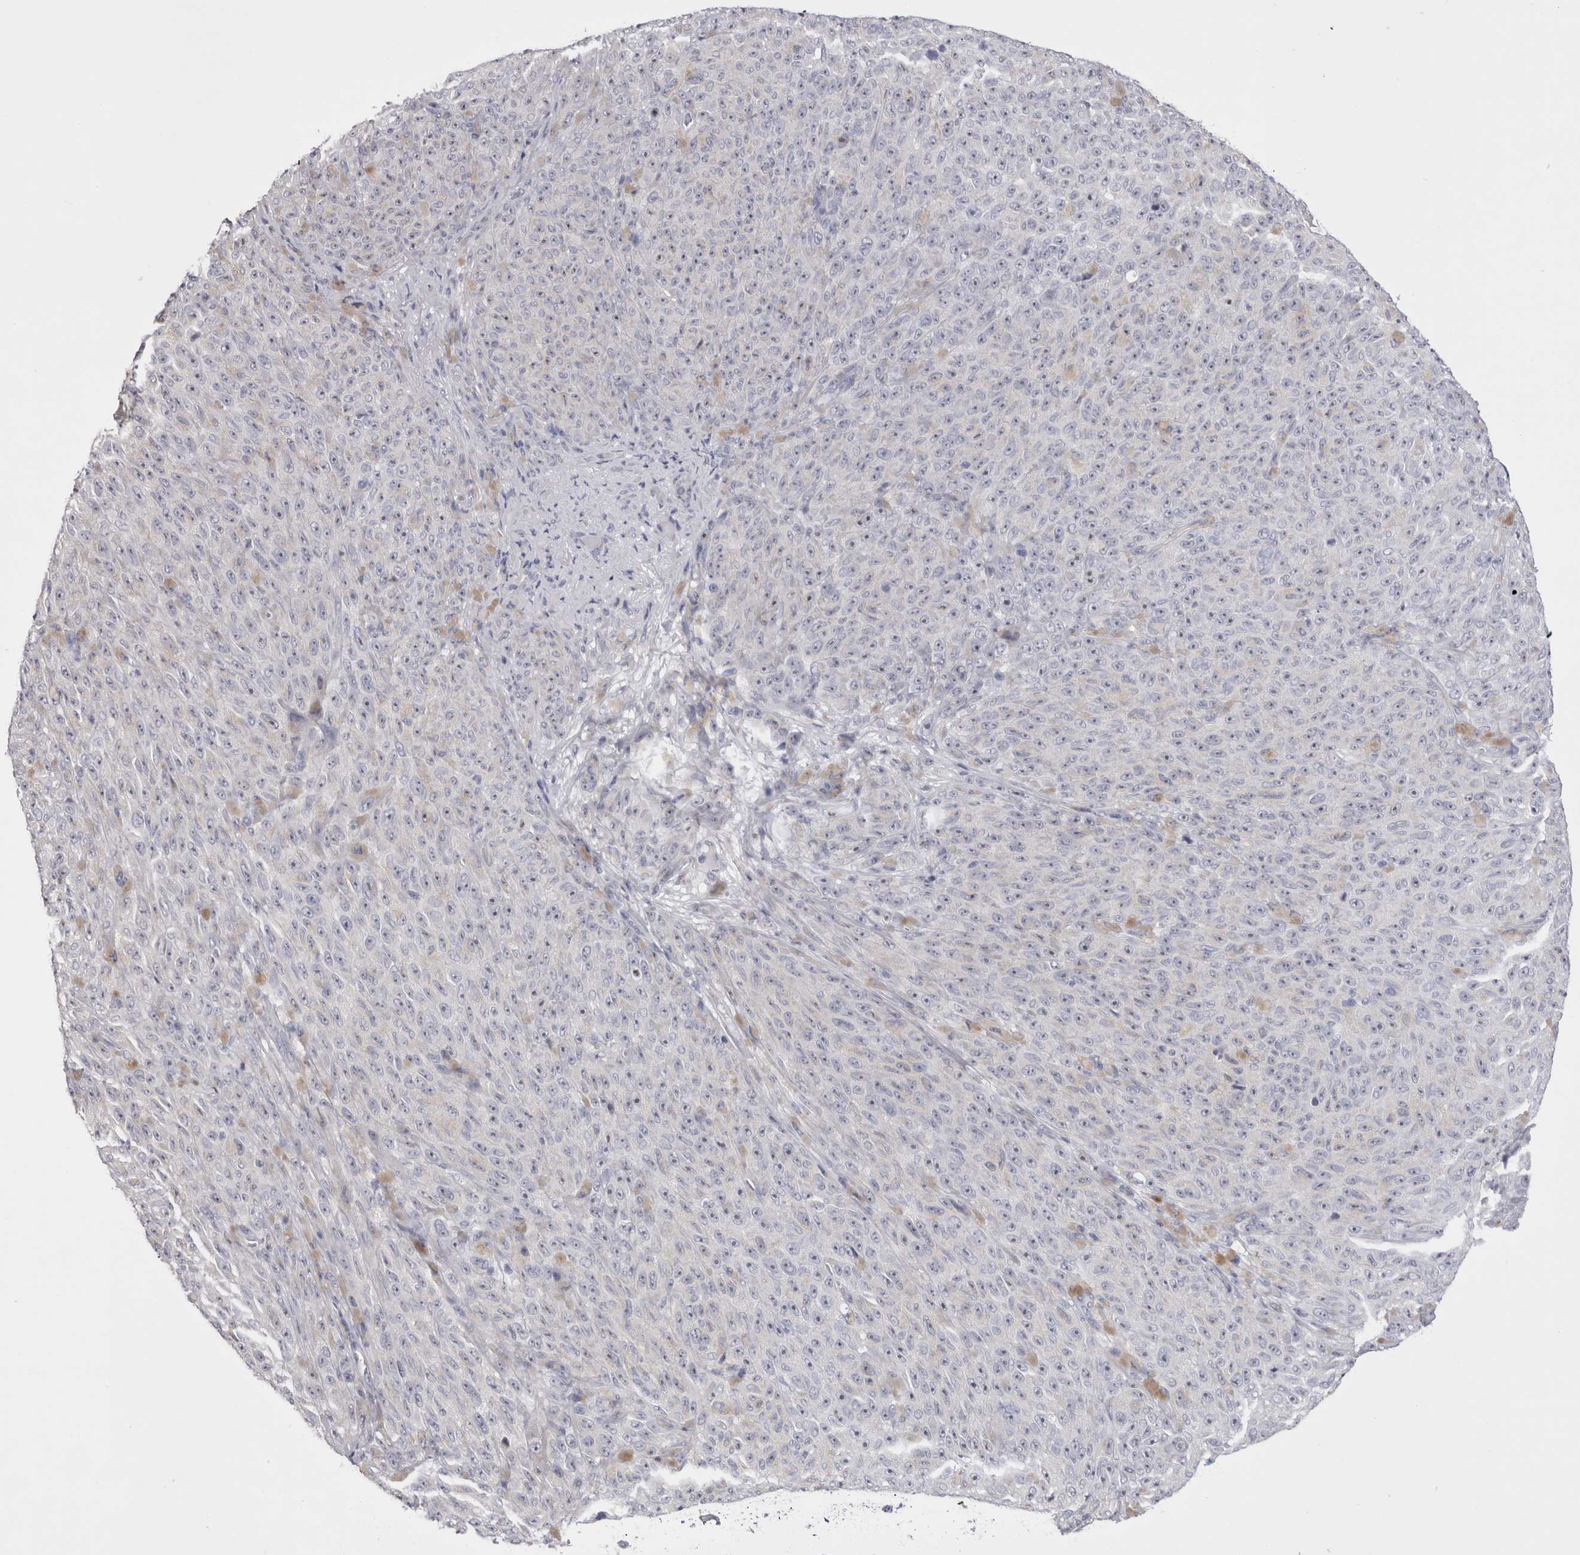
{"staining": {"intensity": "negative", "quantity": "none", "location": "none"}, "tissue": "melanoma", "cell_type": "Tumor cells", "image_type": "cancer", "snomed": [{"axis": "morphology", "description": "Malignant melanoma, NOS"}, {"axis": "topography", "description": "Skin"}], "caption": "Immunohistochemistry of human melanoma reveals no expression in tumor cells.", "gene": "PWP2", "patient": {"sex": "female", "age": 82}}